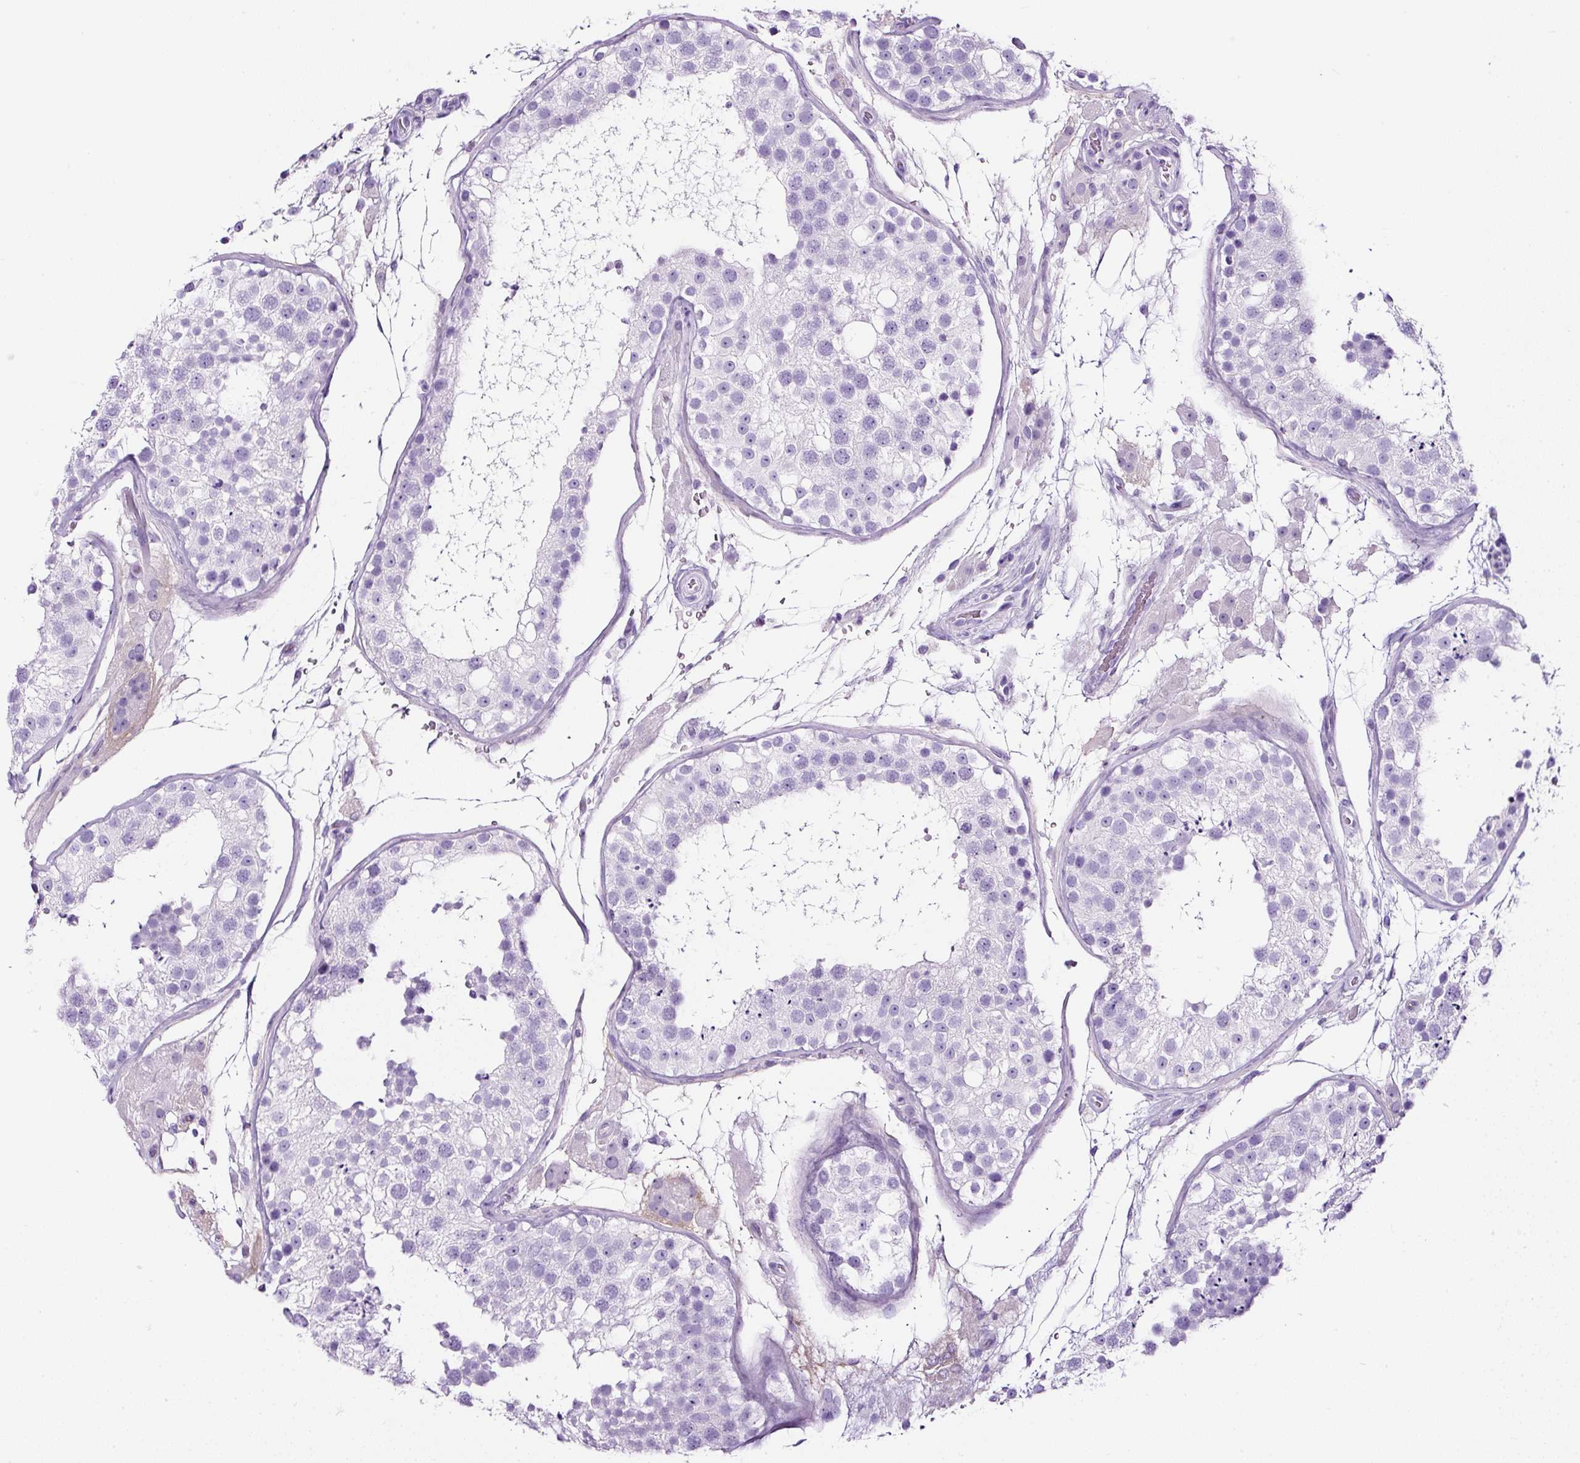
{"staining": {"intensity": "negative", "quantity": "none", "location": "none"}, "tissue": "testis", "cell_type": "Cells in seminiferous ducts", "image_type": "normal", "snomed": [{"axis": "morphology", "description": "Normal tissue, NOS"}, {"axis": "topography", "description": "Testis"}], "caption": "IHC of benign testis shows no staining in cells in seminiferous ducts.", "gene": "TMEM200B", "patient": {"sex": "male", "age": 26}}